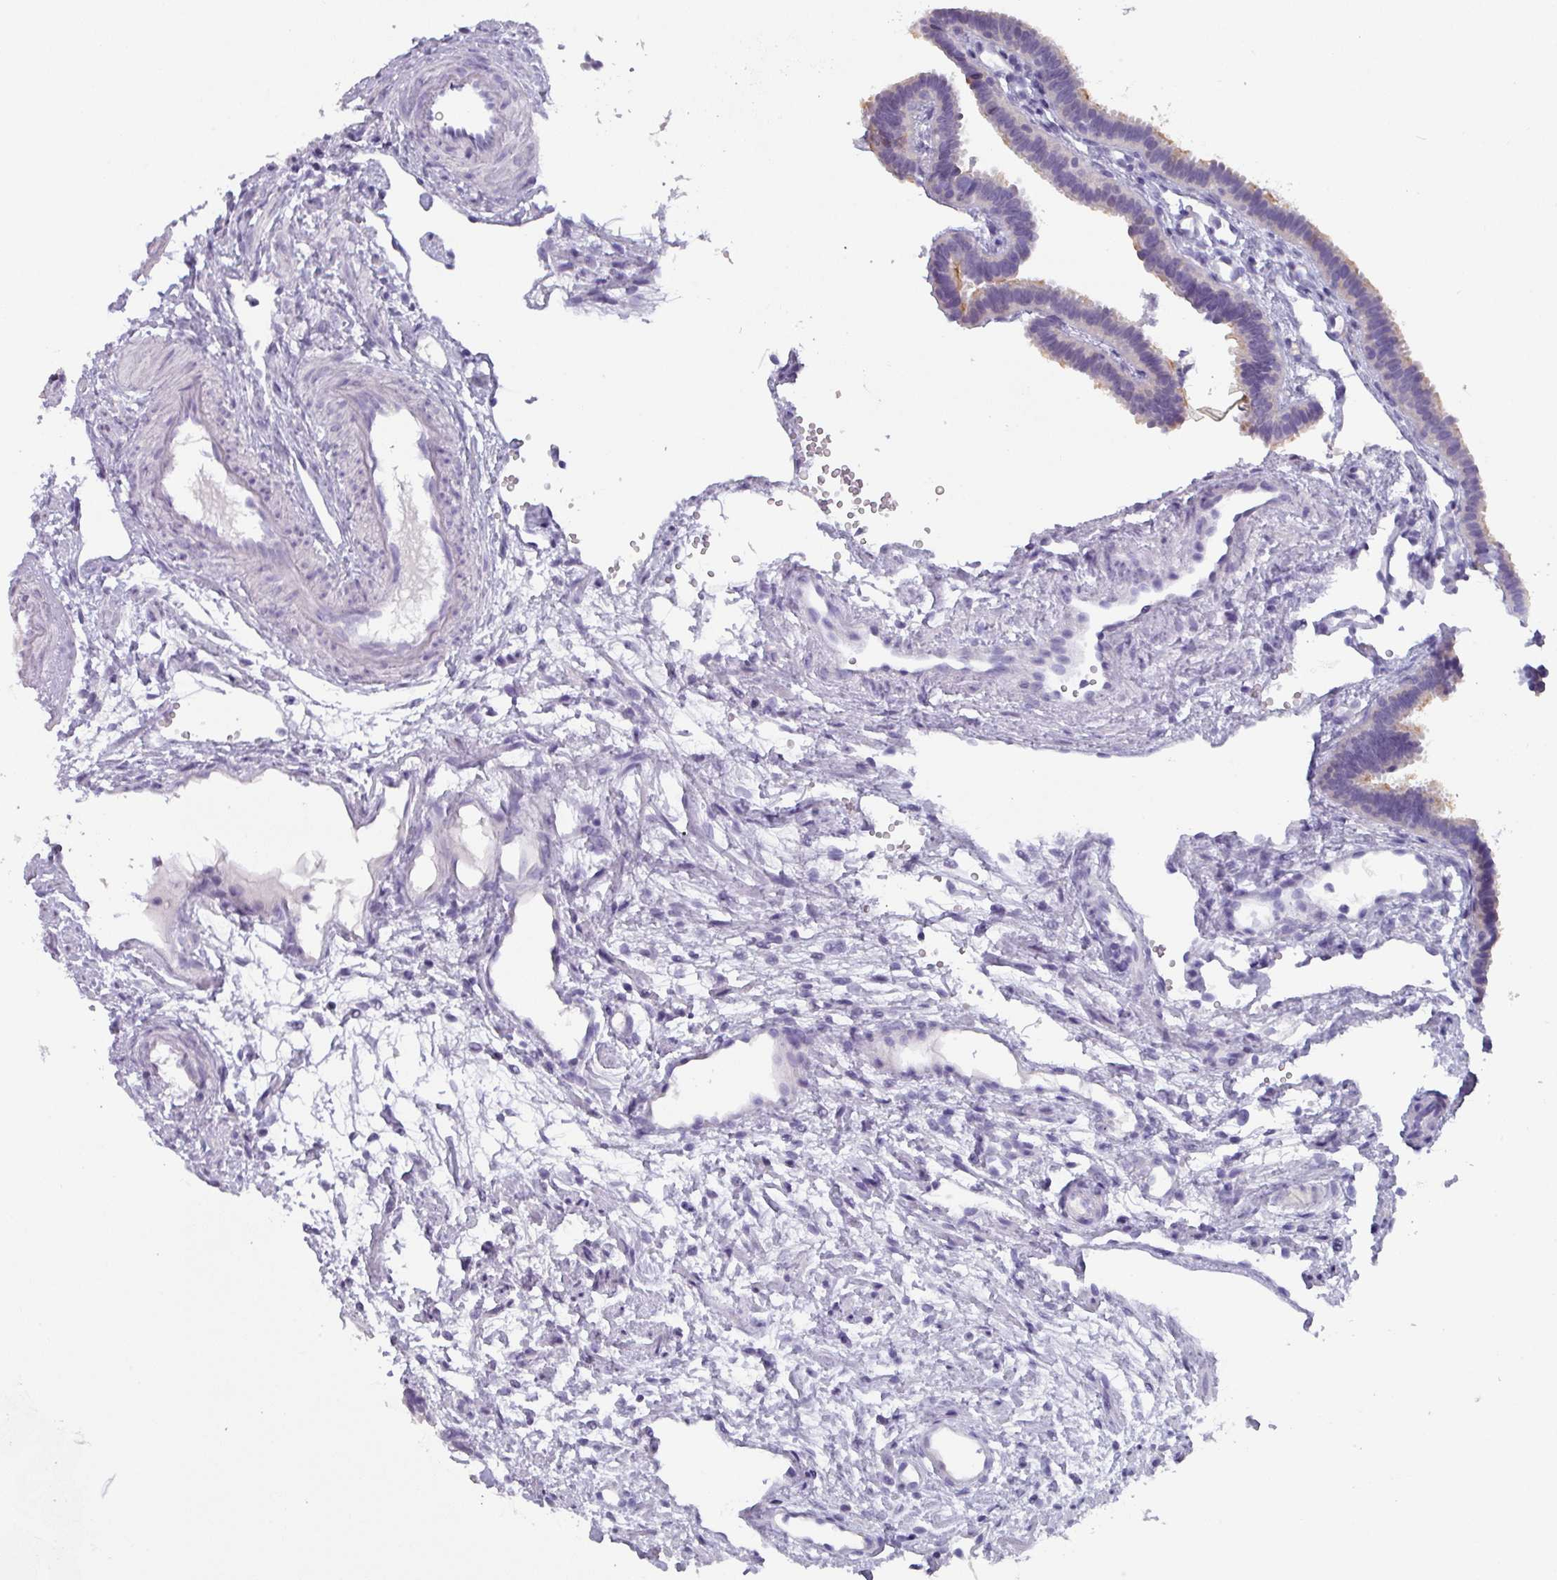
{"staining": {"intensity": "moderate", "quantity": "<25%", "location": "cytoplasmic/membranous"}, "tissue": "fallopian tube", "cell_type": "Glandular cells", "image_type": "normal", "snomed": [{"axis": "morphology", "description": "Normal tissue, NOS"}, {"axis": "topography", "description": "Fallopian tube"}], "caption": "There is low levels of moderate cytoplasmic/membranous staining in glandular cells of normal fallopian tube, as demonstrated by immunohistochemical staining (brown color).", "gene": "DEFB115", "patient": {"sex": "female", "age": 37}}